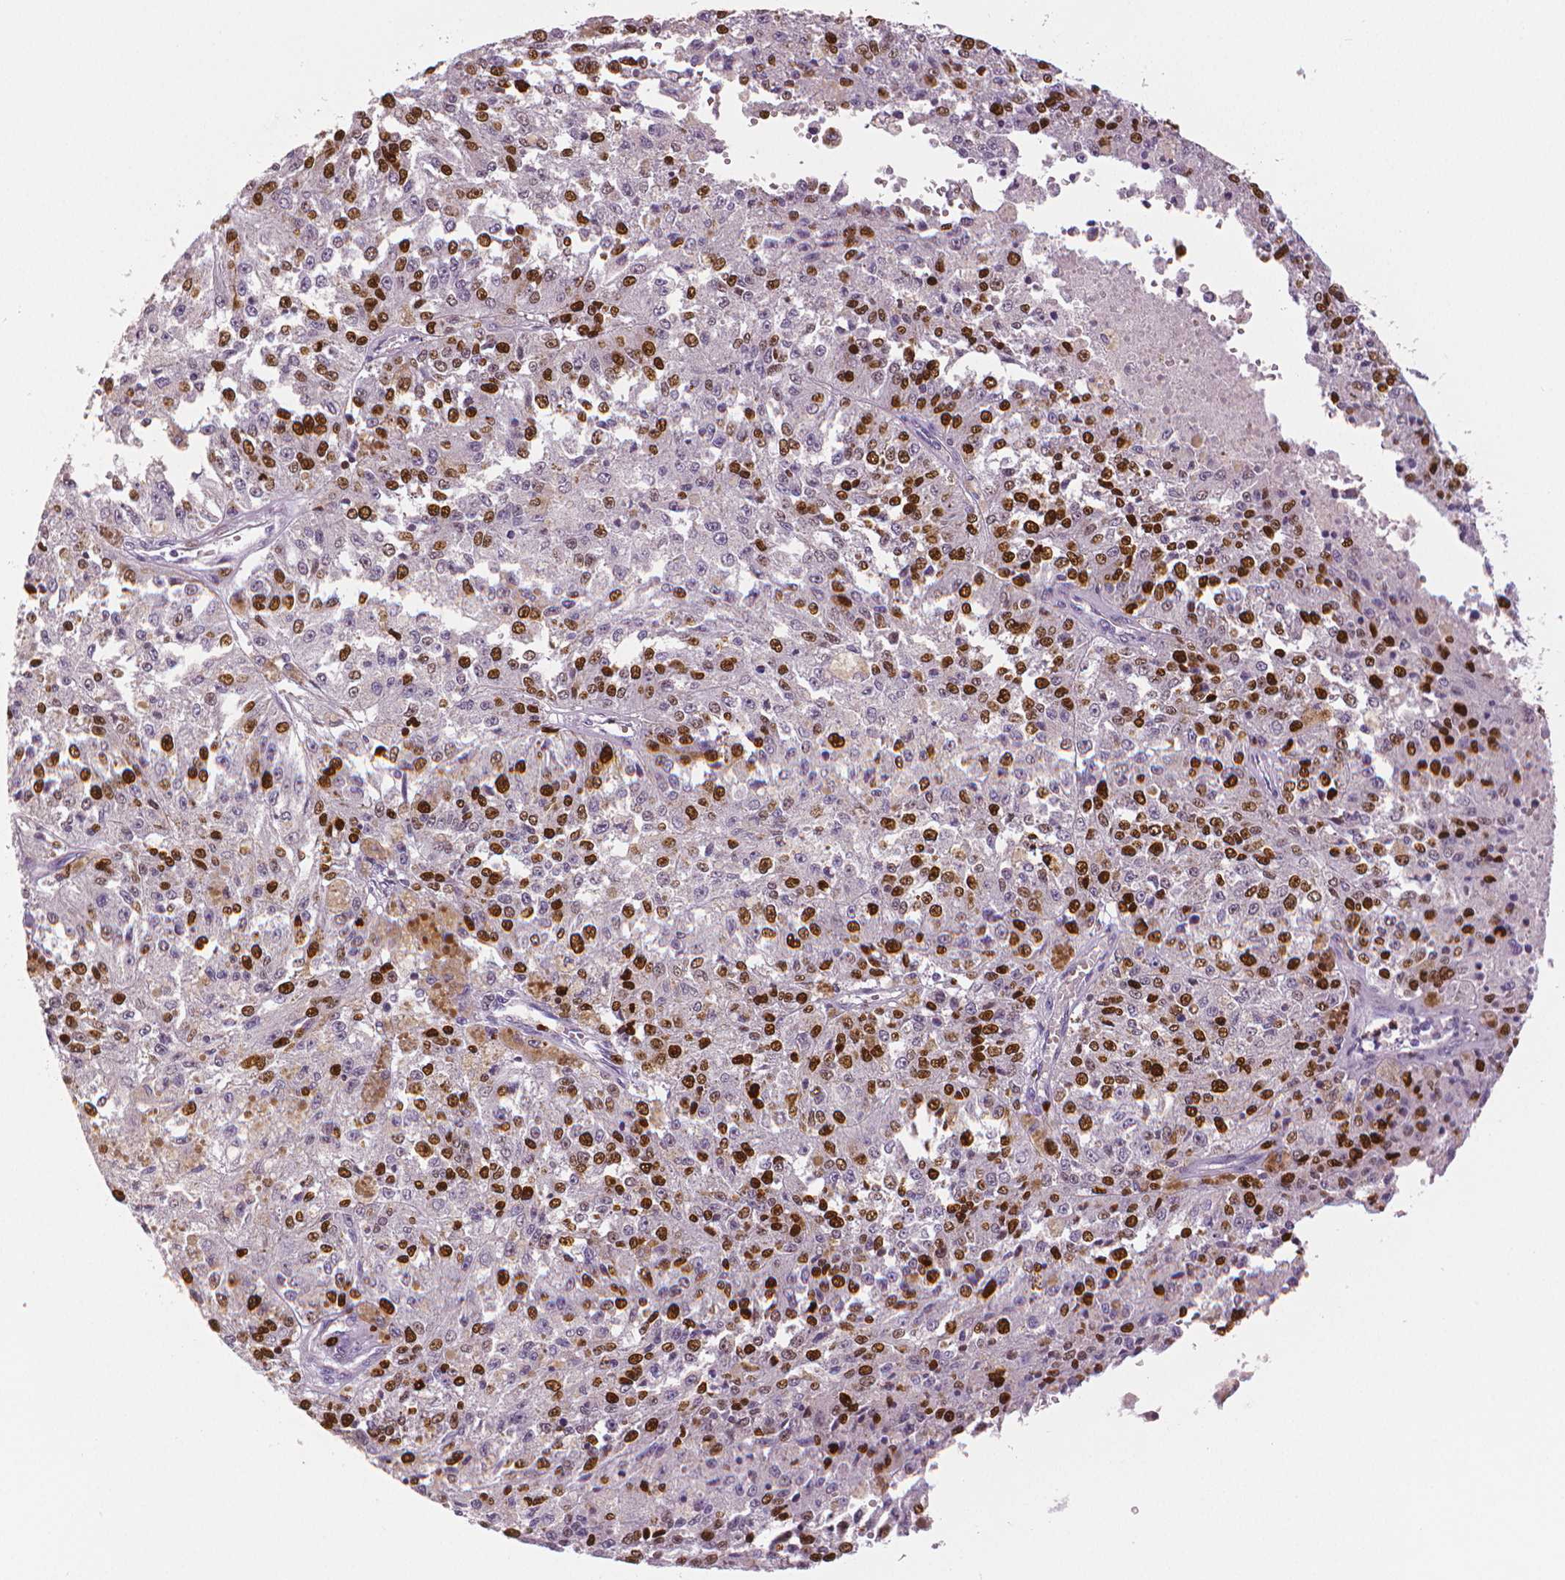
{"staining": {"intensity": "strong", "quantity": ">75%", "location": "nuclear"}, "tissue": "melanoma", "cell_type": "Tumor cells", "image_type": "cancer", "snomed": [{"axis": "morphology", "description": "Malignant melanoma, Metastatic site"}, {"axis": "topography", "description": "Lymph node"}], "caption": "Protein staining of malignant melanoma (metastatic site) tissue reveals strong nuclear positivity in approximately >75% of tumor cells.", "gene": "MKI67", "patient": {"sex": "female", "age": 64}}